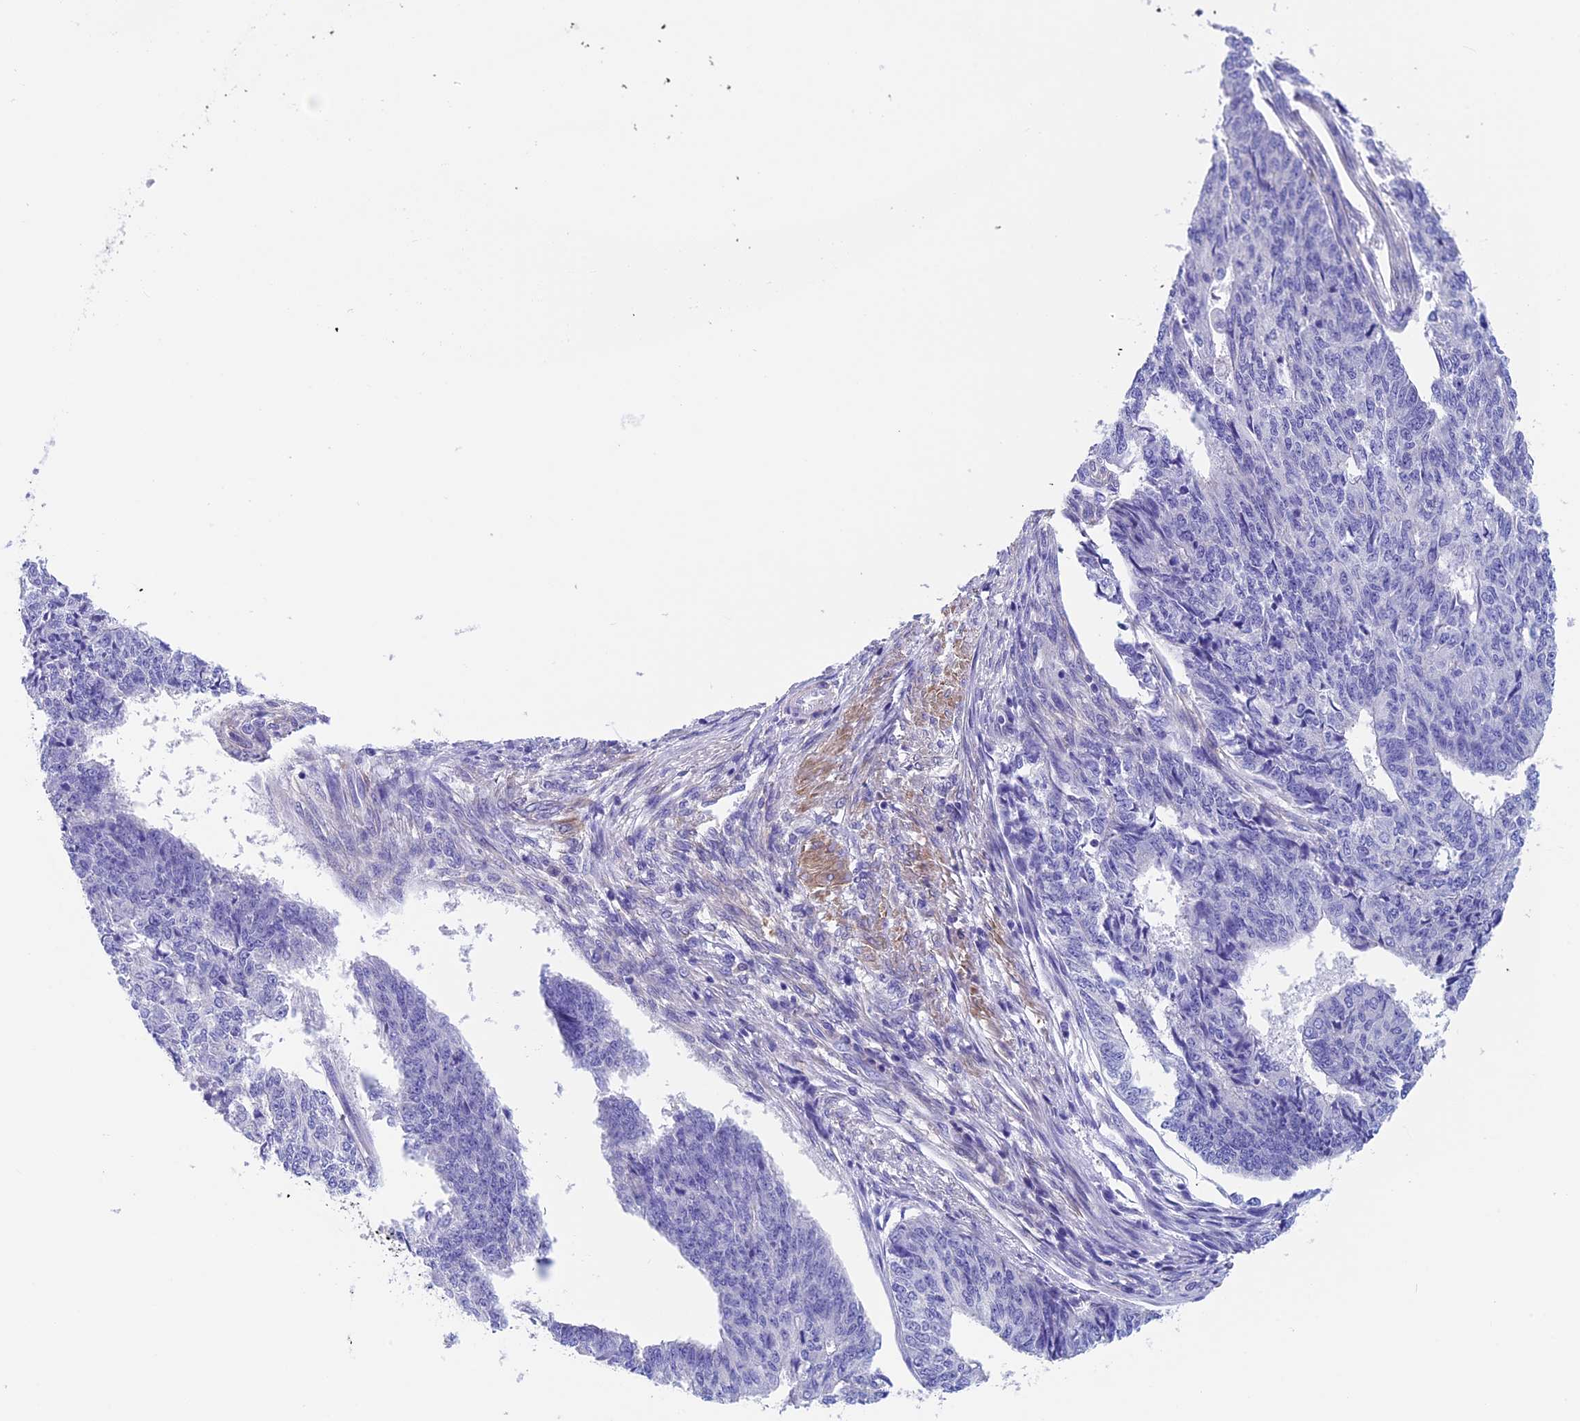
{"staining": {"intensity": "negative", "quantity": "none", "location": "none"}, "tissue": "endometrial cancer", "cell_type": "Tumor cells", "image_type": "cancer", "snomed": [{"axis": "morphology", "description": "Adenocarcinoma, NOS"}, {"axis": "topography", "description": "Endometrium"}], "caption": "Tumor cells are negative for brown protein staining in endometrial cancer (adenocarcinoma).", "gene": "ADH7", "patient": {"sex": "female", "age": 32}}